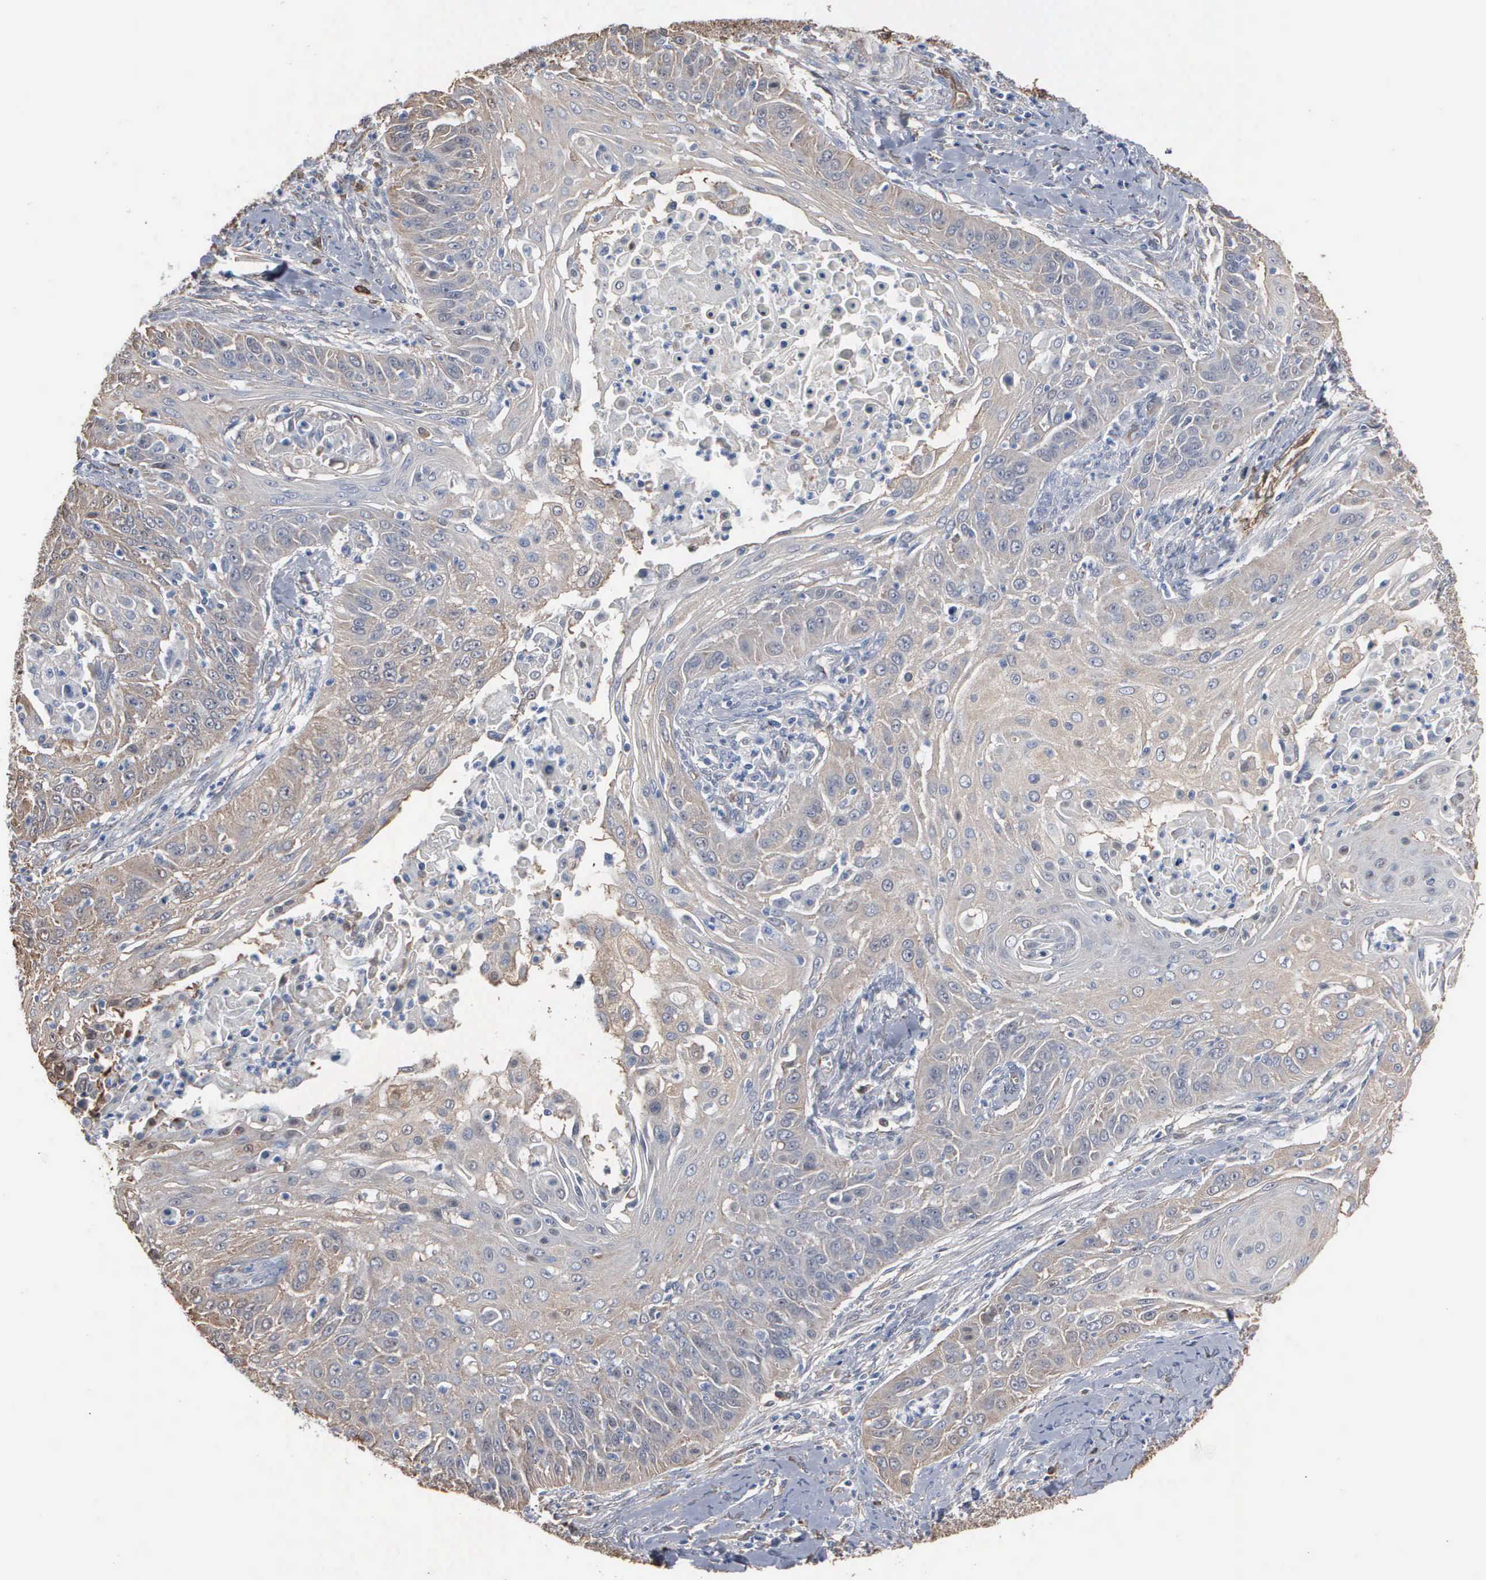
{"staining": {"intensity": "weak", "quantity": ">75%", "location": "cytoplasmic/membranous"}, "tissue": "cervical cancer", "cell_type": "Tumor cells", "image_type": "cancer", "snomed": [{"axis": "morphology", "description": "Squamous cell carcinoma, NOS"}, {"axis": "topography", "description": "Cervix"}], "caption": "Immunohistochemical staining of cervical cancer (squamous cell carcinoma) shows weak cytoplasmic/membranous protein expression in about >75% of tumor cells.", "gene": "FSCN1", "patient": {"sex": "female", "age": 64}}